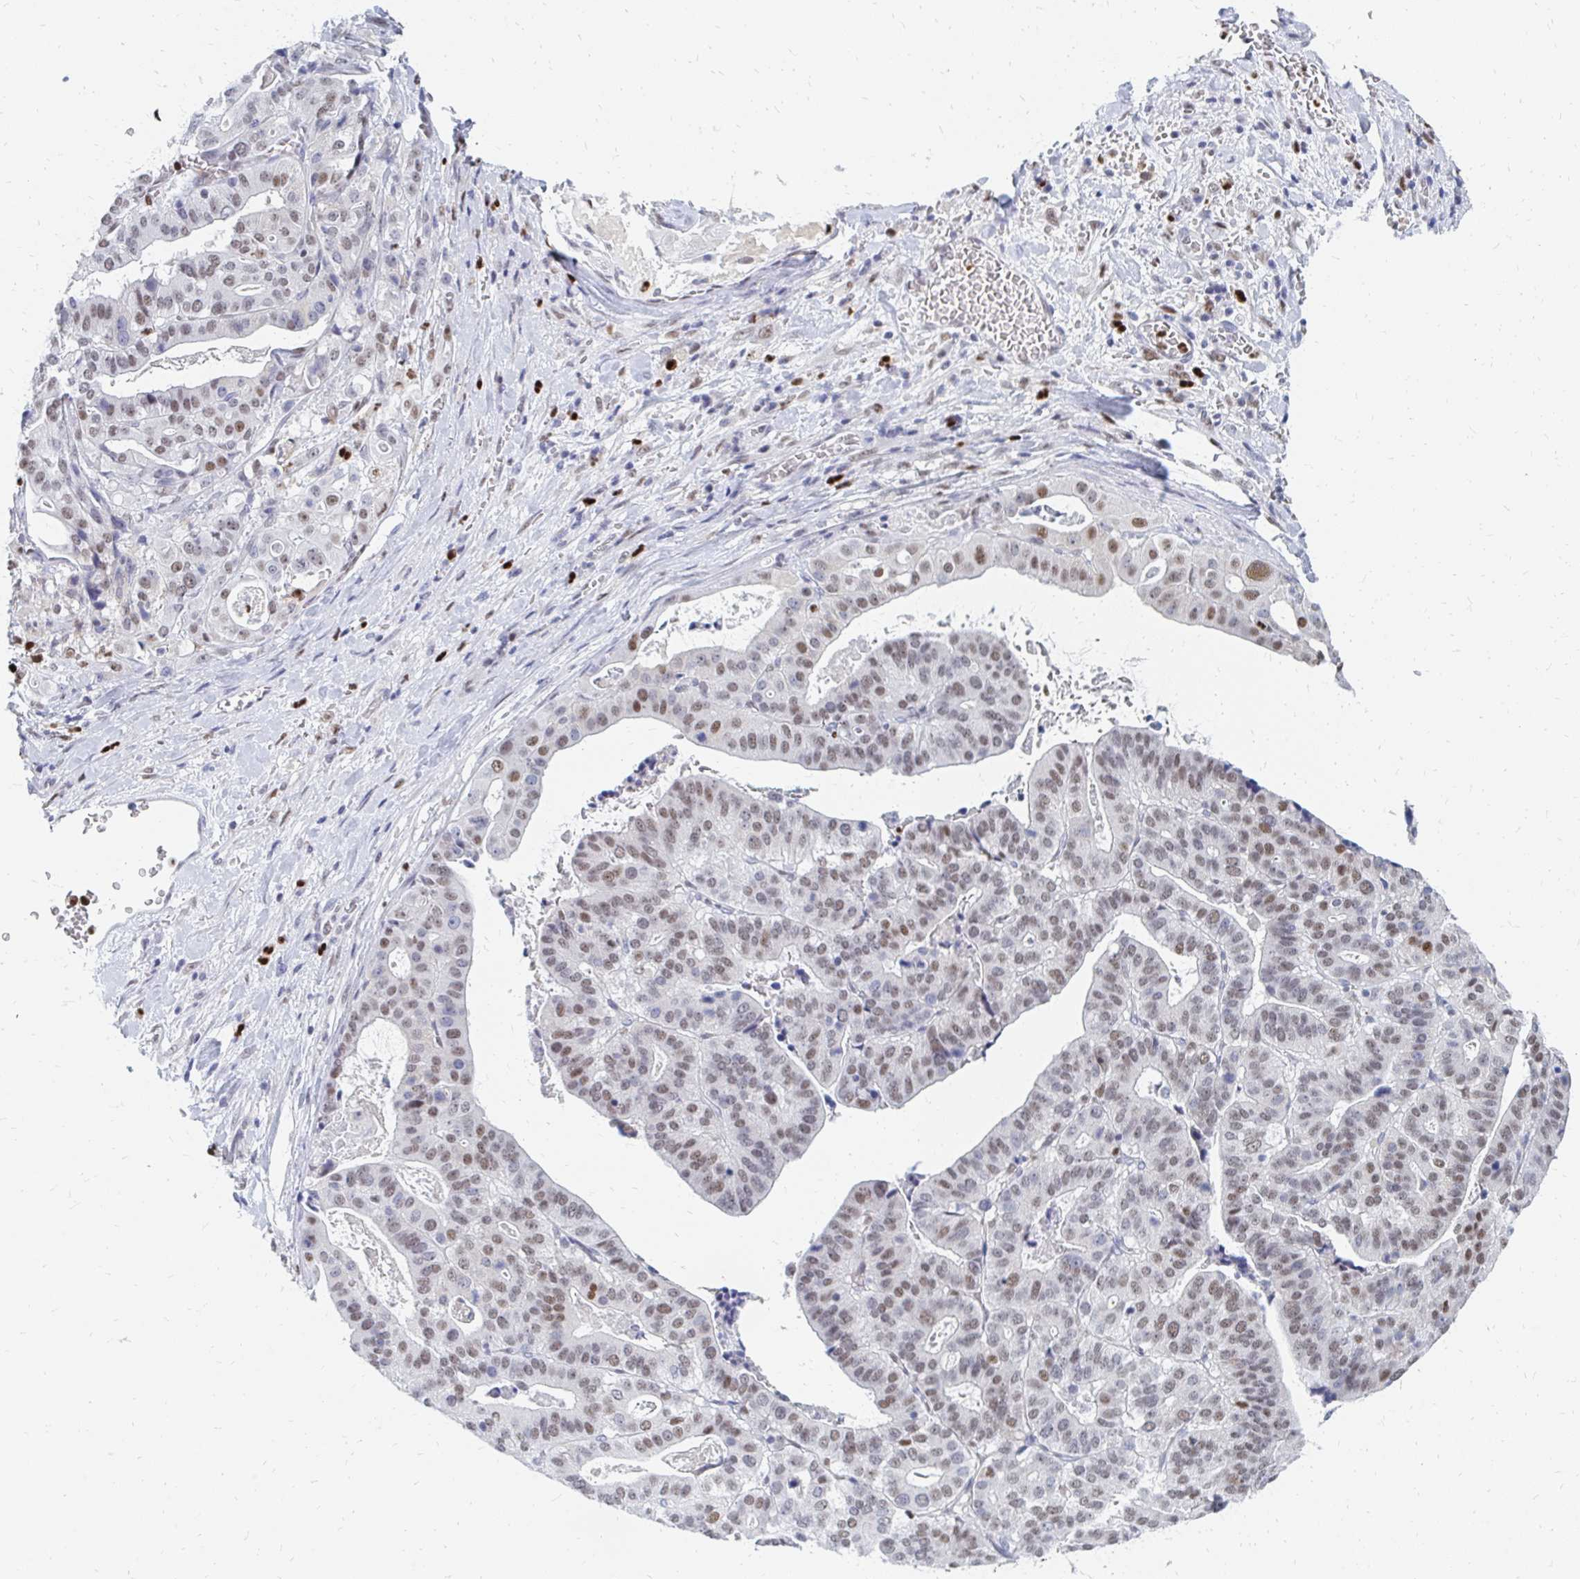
{"staining": {"intensity": "moderate", "quantity": "25%-75%", "location": "nuclear"}, "tissue": "stomach cancer", "cell_type": "Tumor cells", "image_type": "cancer", "snomed": [{"axis": "morphology", "description": "Adenocarcinoma, NOS"}, {"axis": "topography", "description": "Stomach"}], "caption": "Immunohistochemical staining of adenocarcinoma (stomach) displays medium levels of moderate nuclear expression in approximately 25%-75% of tumor cells.", "gene": "PLK3", "patient": {"sex": "male", "age": 48}}